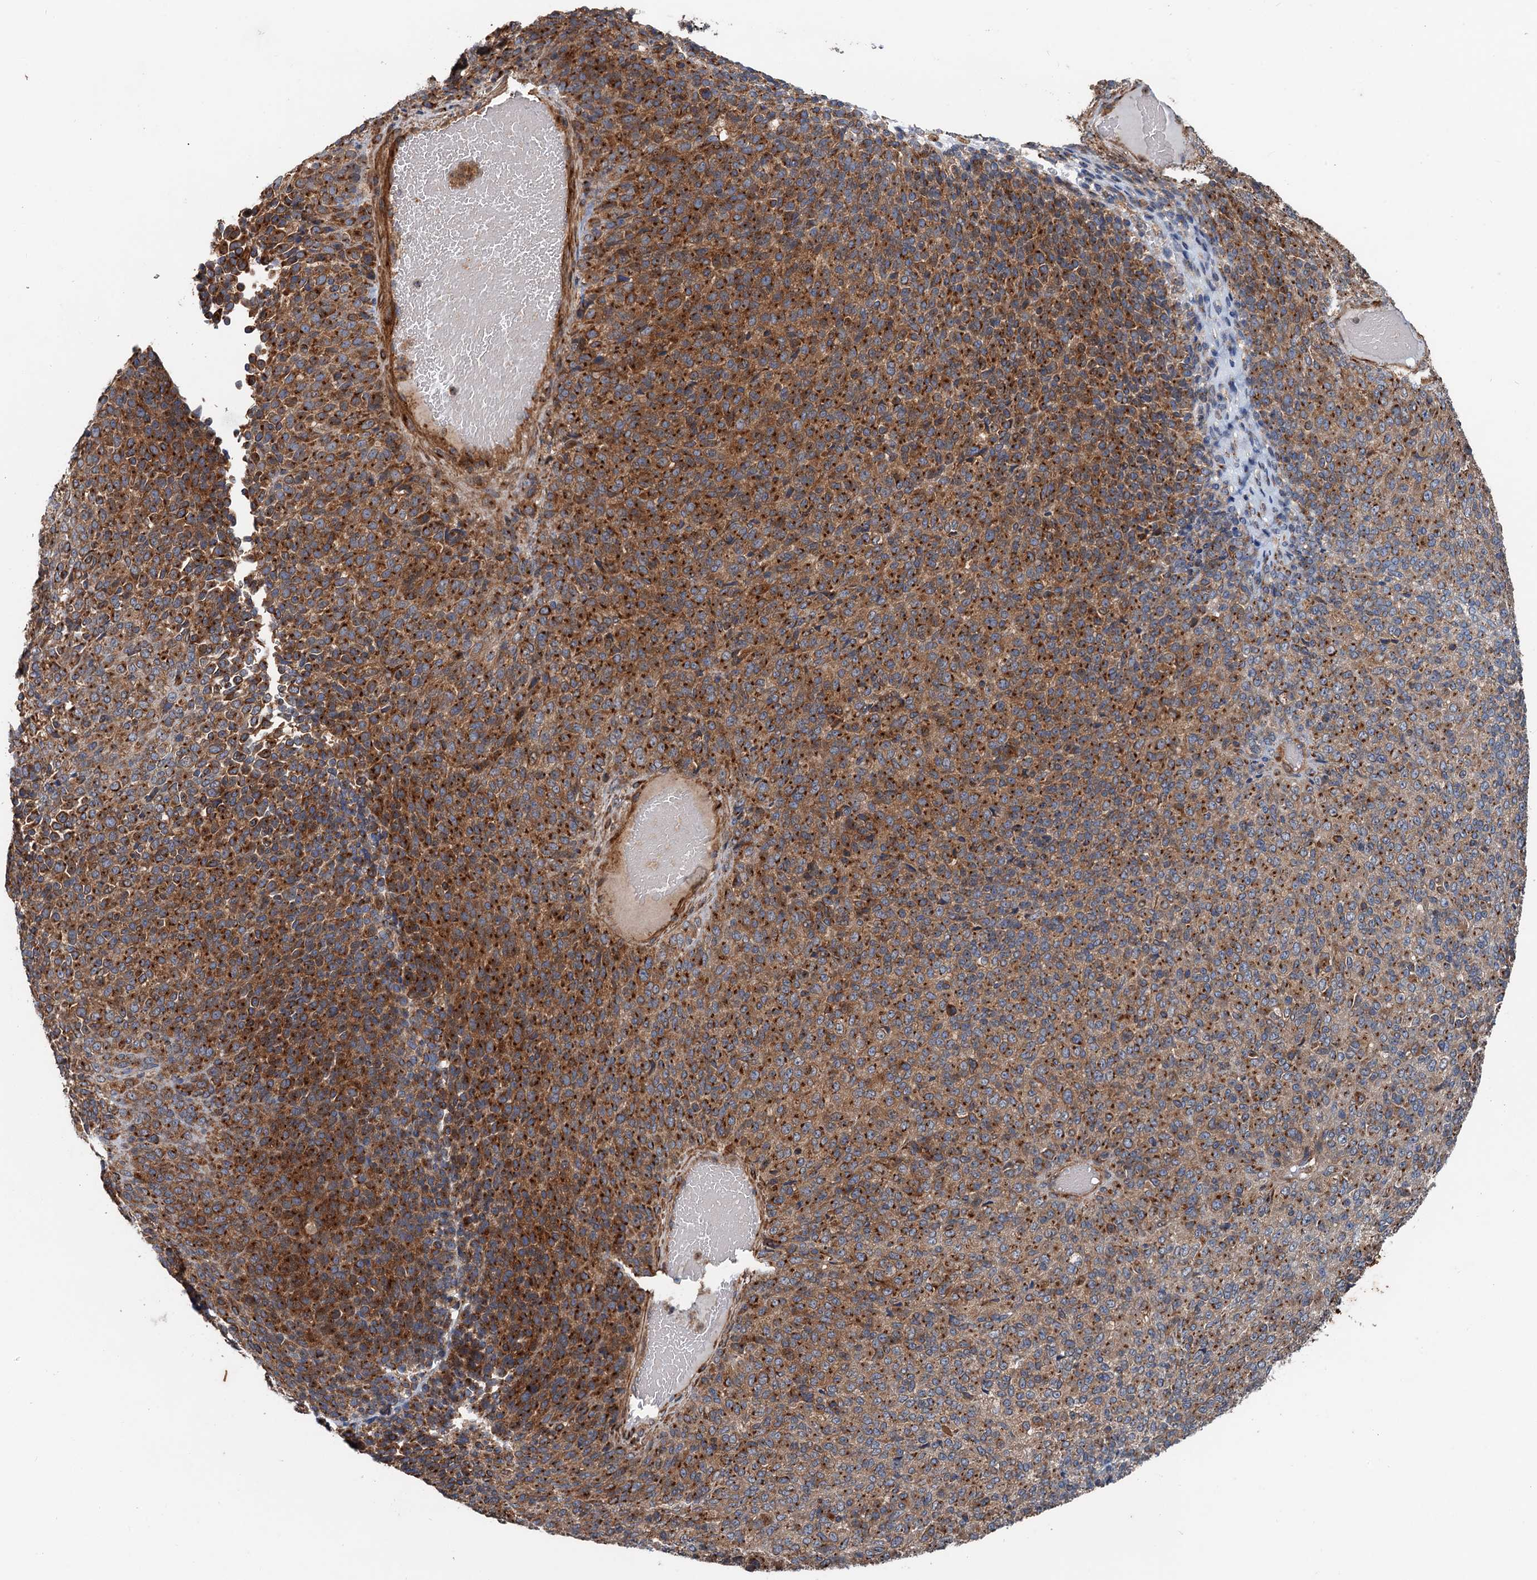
{"staining": {"intensity": "moderate", "quantity": ">75%", "location": "cytoplasmic/membranous"}, "tissue": "melanoma", "cell_type": "Tumor cells", "image_type": "cancer", "snomed": [{"axis": "morphology", "description": "Malignant melanoma, Metastatic site"}, {"axis": "topography", "description": "Brain"}], "caption": "Melanoma stained with a protein marker displays moderate staining in tumor cells.", "gene": "ANKRD26", "patient": {"sex": "female", "age": 56}}